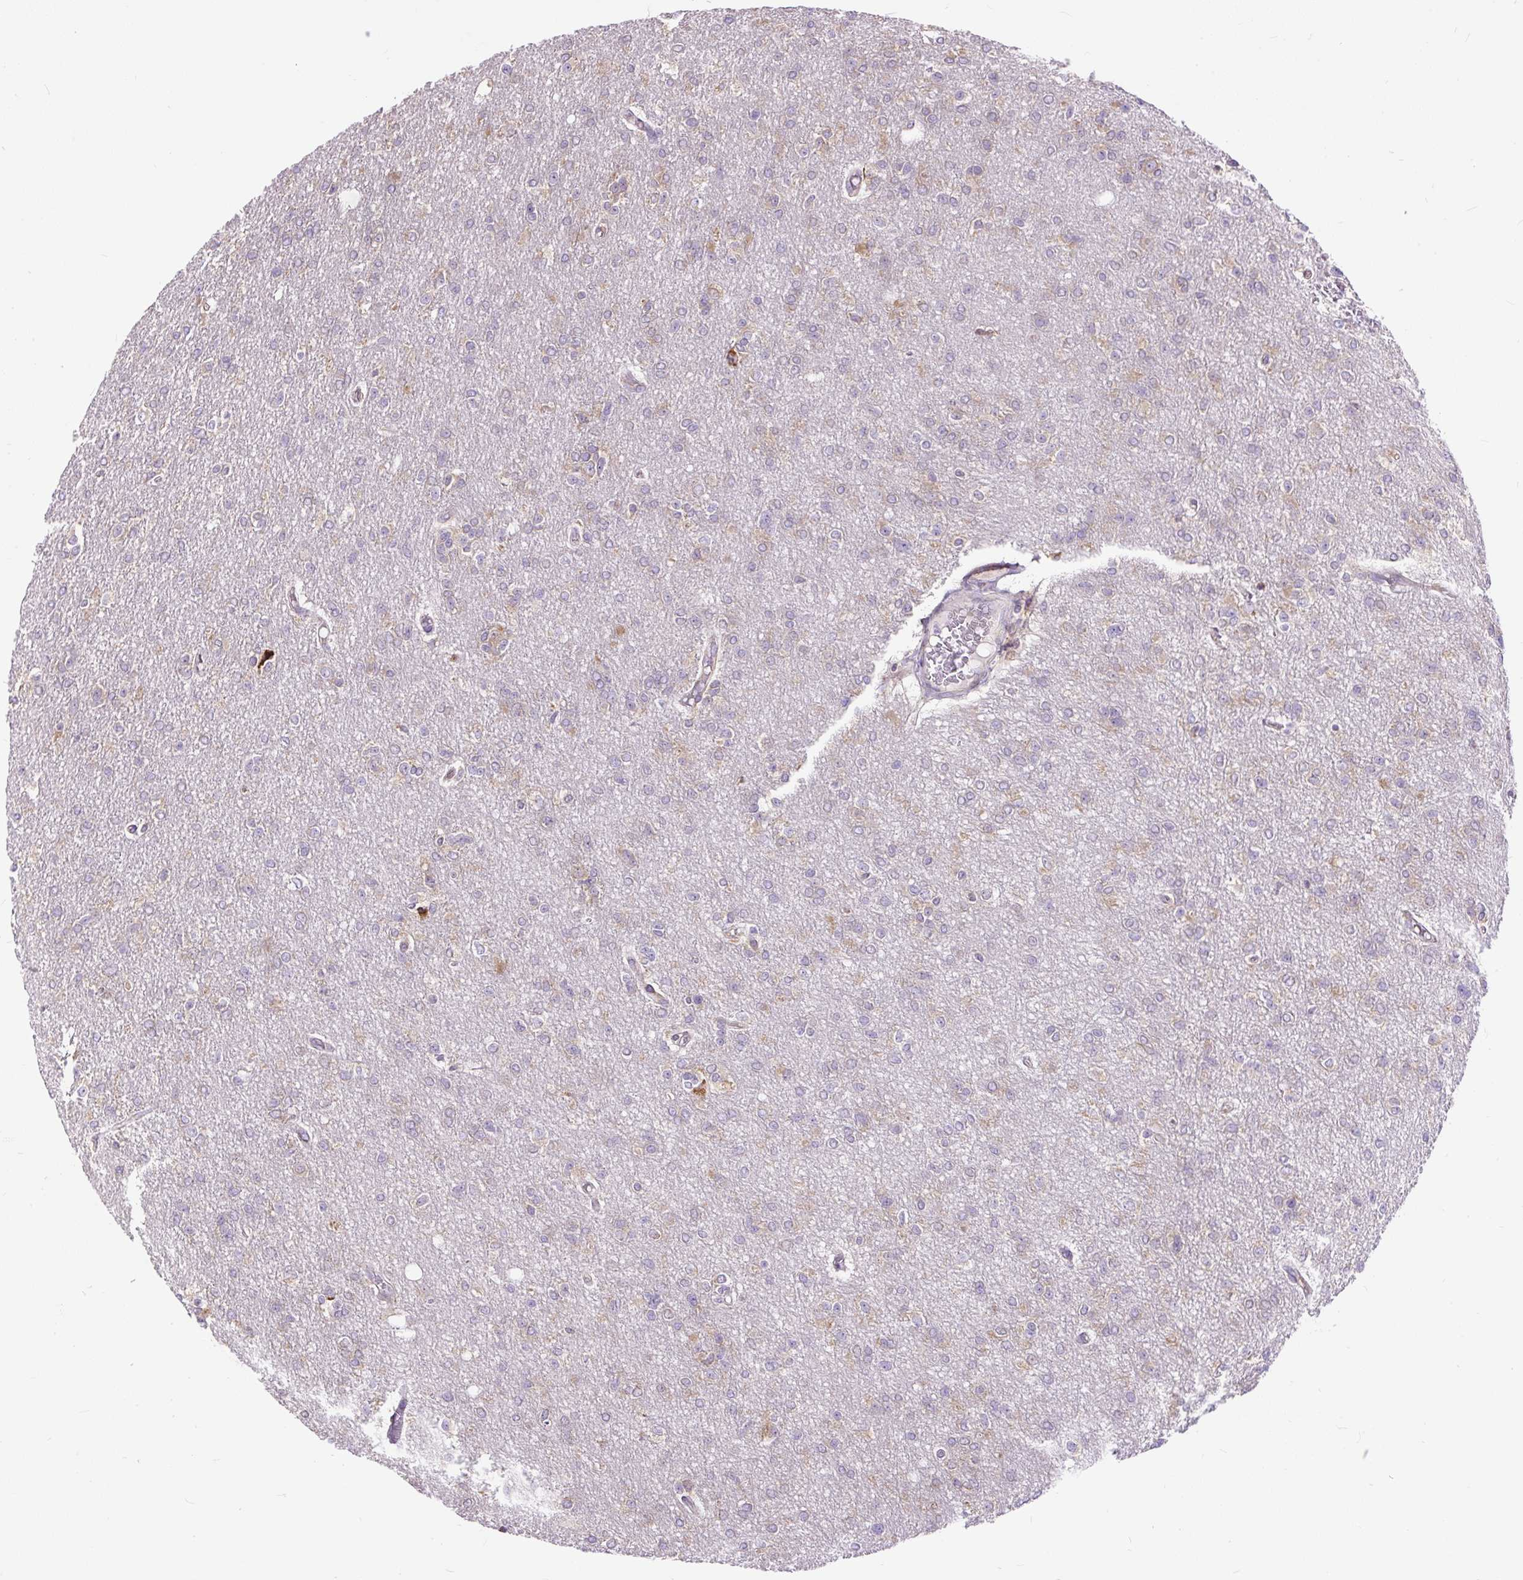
{"staining": {"intensity": "weak", "quantity": "<25%", "location": "cytoplasmic/membranous"}, "tissue": "glioma", "cell_type": "Tumor cells", "image_type": "cancer", "snomed": [{"axis": "morphology", "description": "Glioma, malignant, Low grade"}, {"axis": "topography", "description": "Brain"}], "caption": "Immunohistochemistry photomicrograph of human glioma stained for a protein (brown), which exhibits no staining in tumor cells. (Brightfield microscopy of DAB (3,3'-diaminobenzidine) immunohistochemistry (IHC) at high magnification).", "gene": "RPS5", "patient": {"sex": "male", "age": 26}}